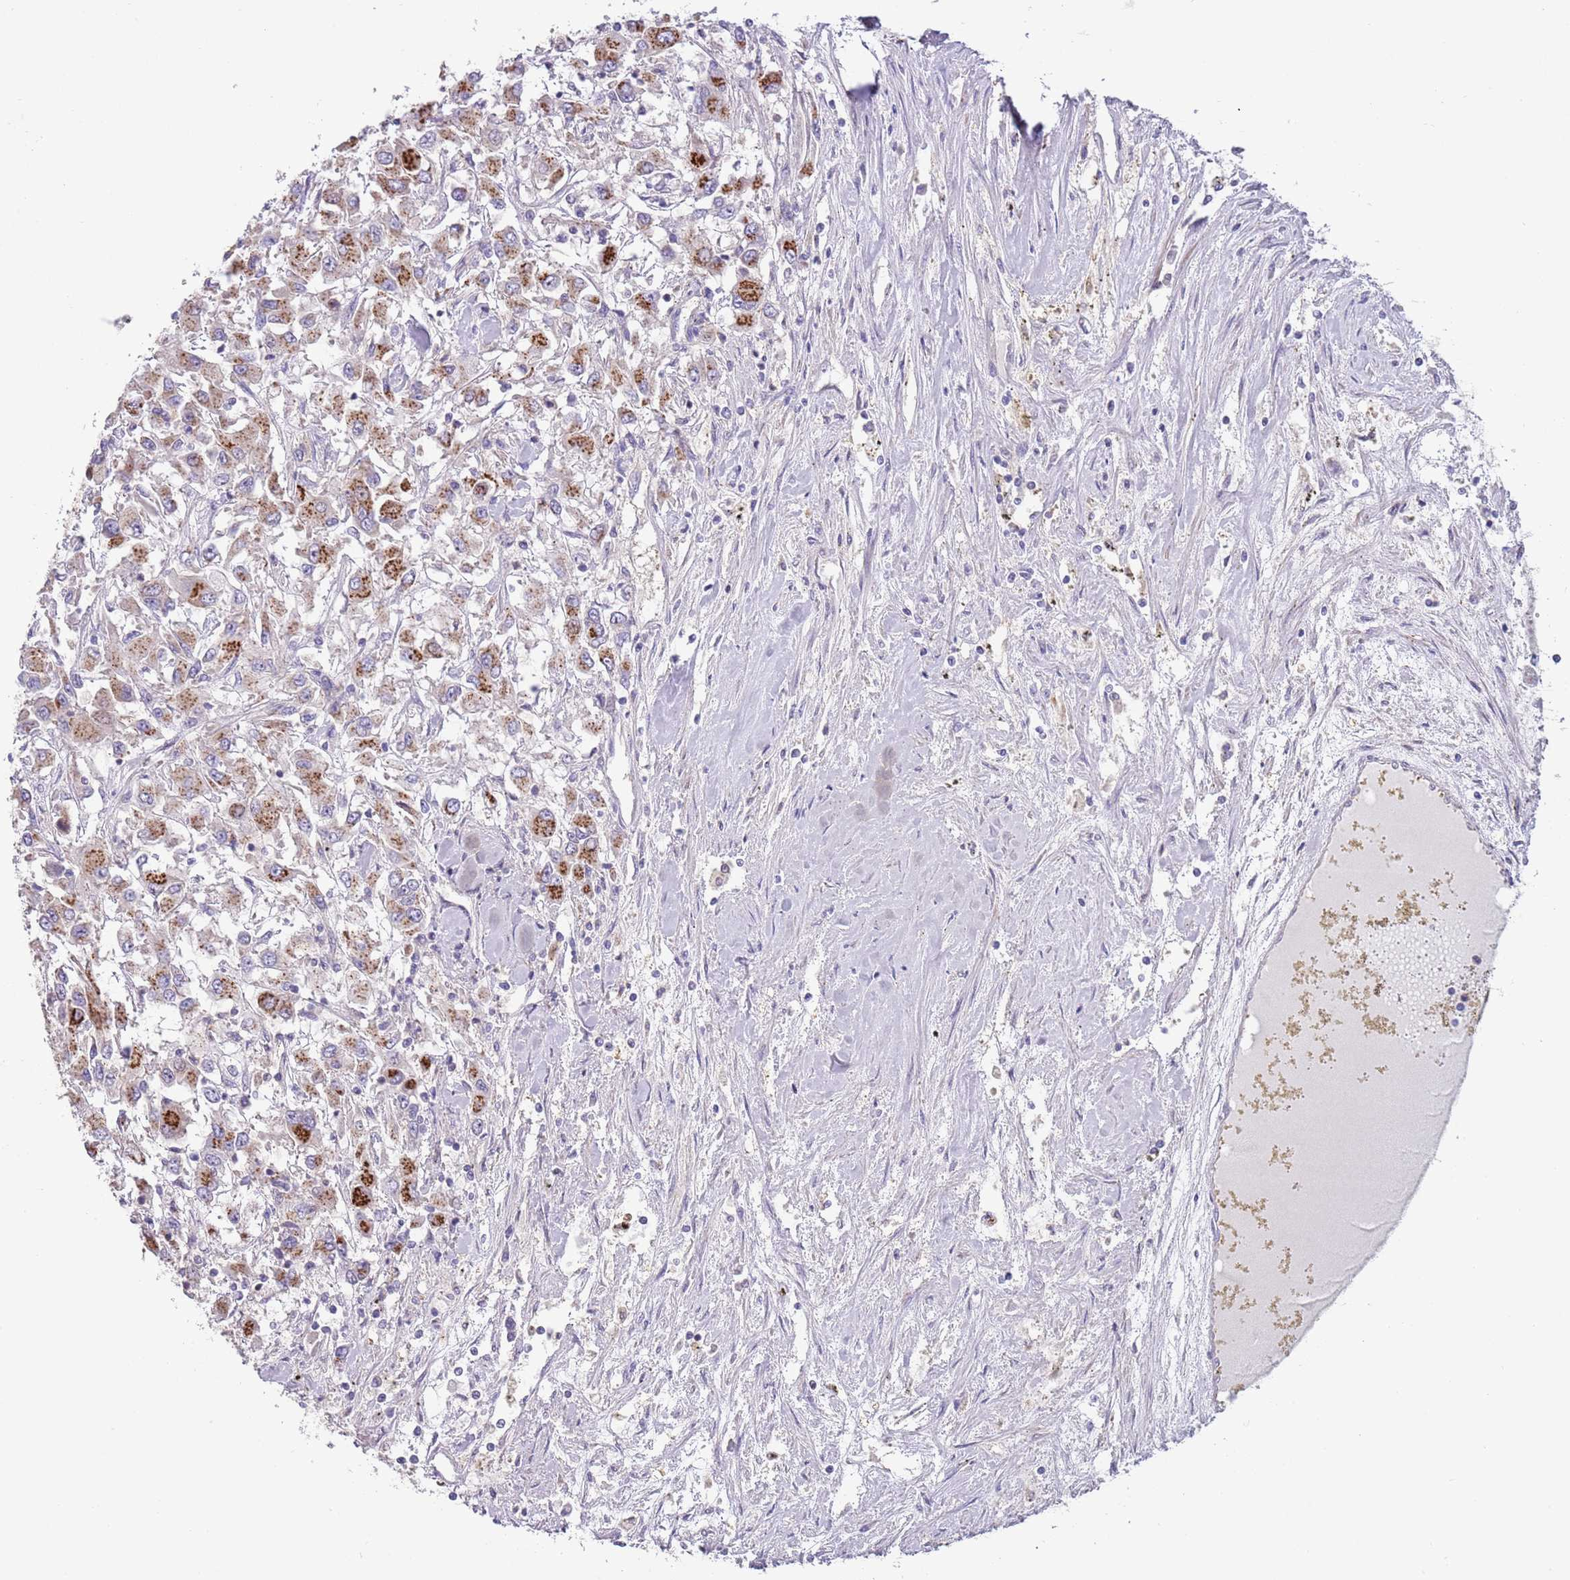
{"staining": {"intensity": "moderate", "quantity": ">75%", "location": "cytoplasmic/membranous"}, "tissue": "renal cancer", "cell_type": "Tumor cells", "image_type": "cancer", "snomed": [{"axis": "morphology", "description": "Adenocarcinoma, NOS"}, {"axis": "topography", "description": "Kidney"}], "caption": "A brown stain highlights moderate cytoplasmic/membranous expression of a protein in renal cancer tumor cells.", "gene": "ITGB6", "patient": {"sex": "female", "age": 67}}